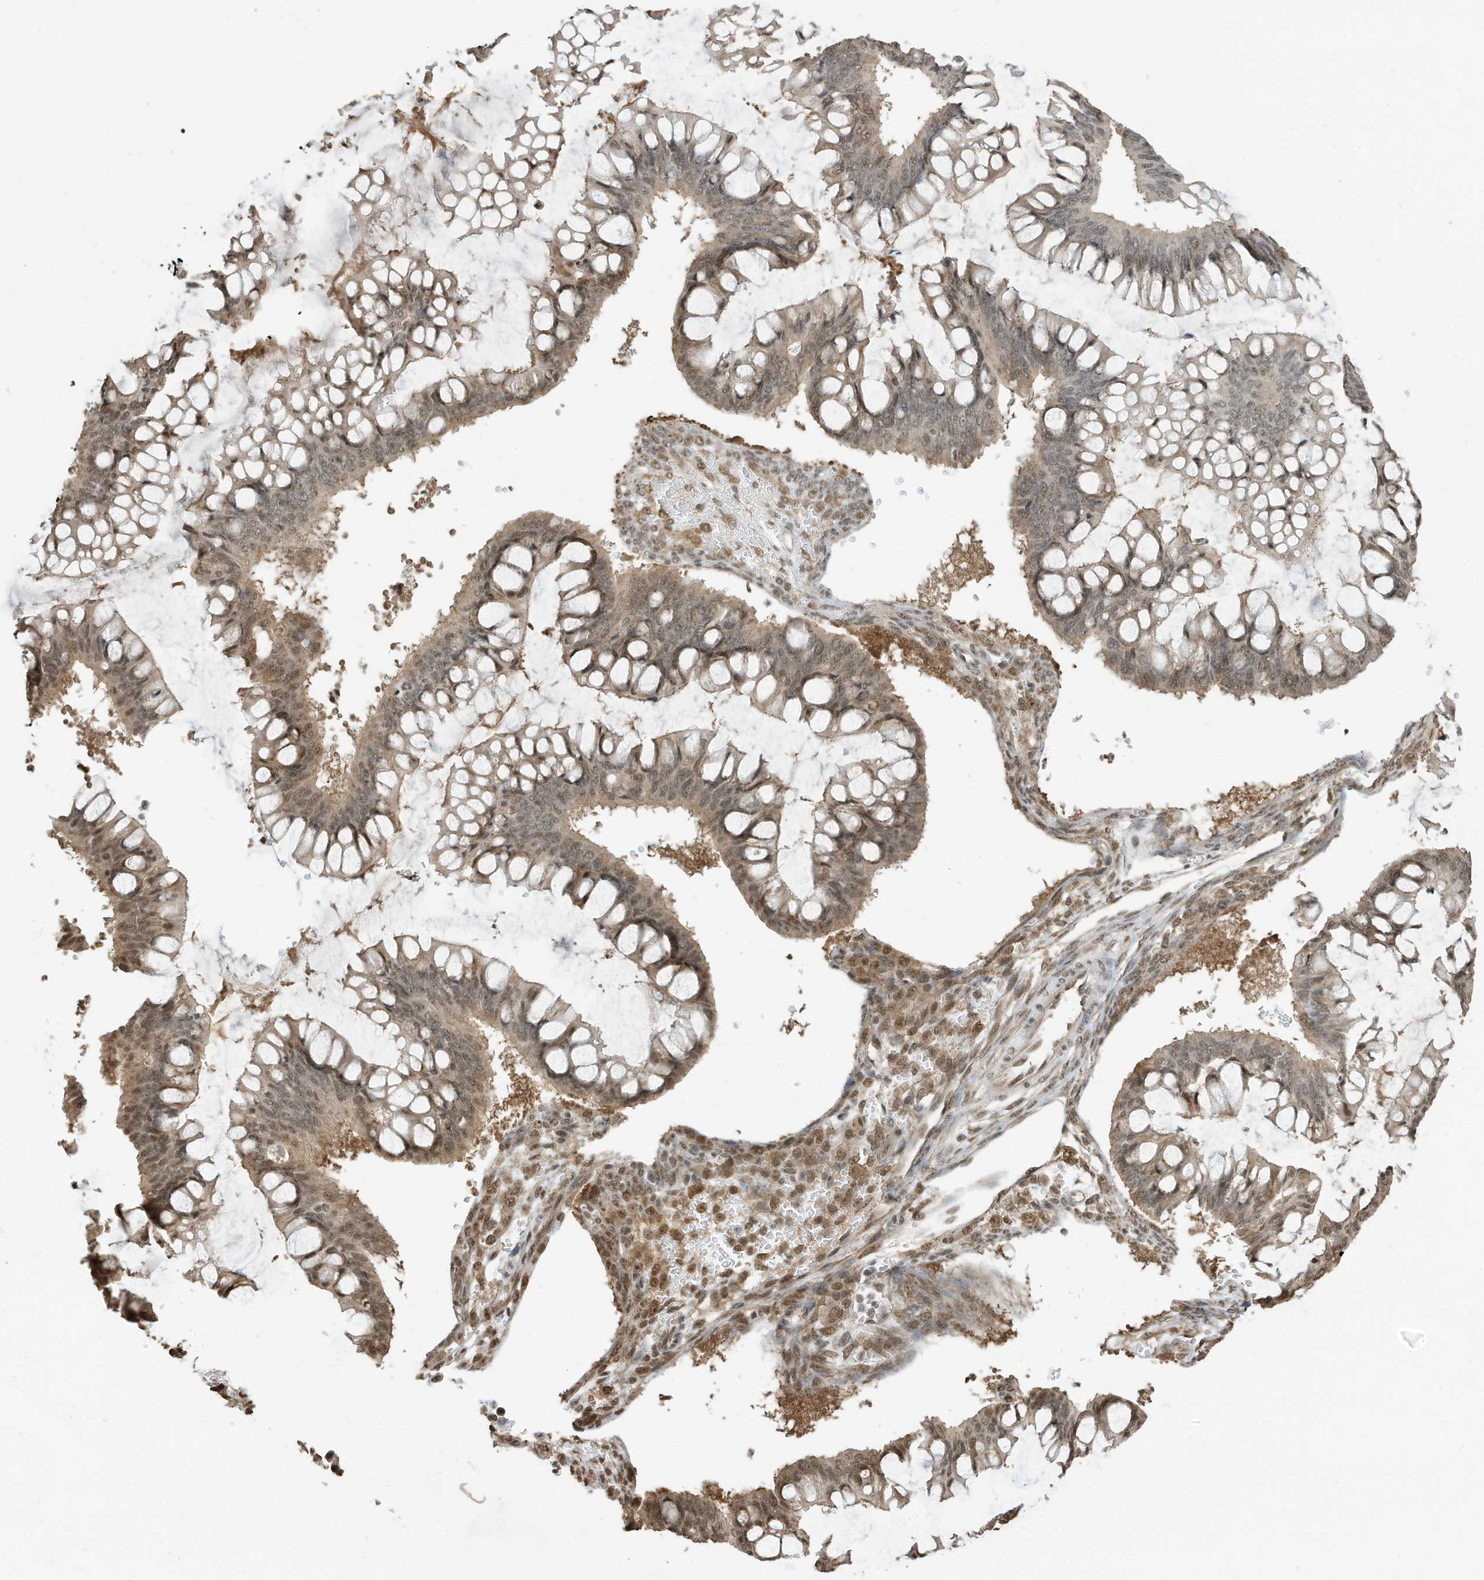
{"staining": {"intensity": "moderate", "quantity": ">75%", "location": "nuclear"}, "tissue": "ovarian cancer", "cell_type": "Tumor cells", "image_type": "cancer", "snomed": [{"axis": "morphology", "description": "Cystadenocarcinoma, mucinous, NOS"}, {"axis": "topography", "description": "Ovary"}], "caption": "This micrograph reveals IHC staining of human mucinous cystadenocarcinoma (ovarian), with medium moderate nuclear positivity in approximately >75% of tumor cells.", "gene": "ZNF195", "patient": {"sex": "female", "age": 73}}